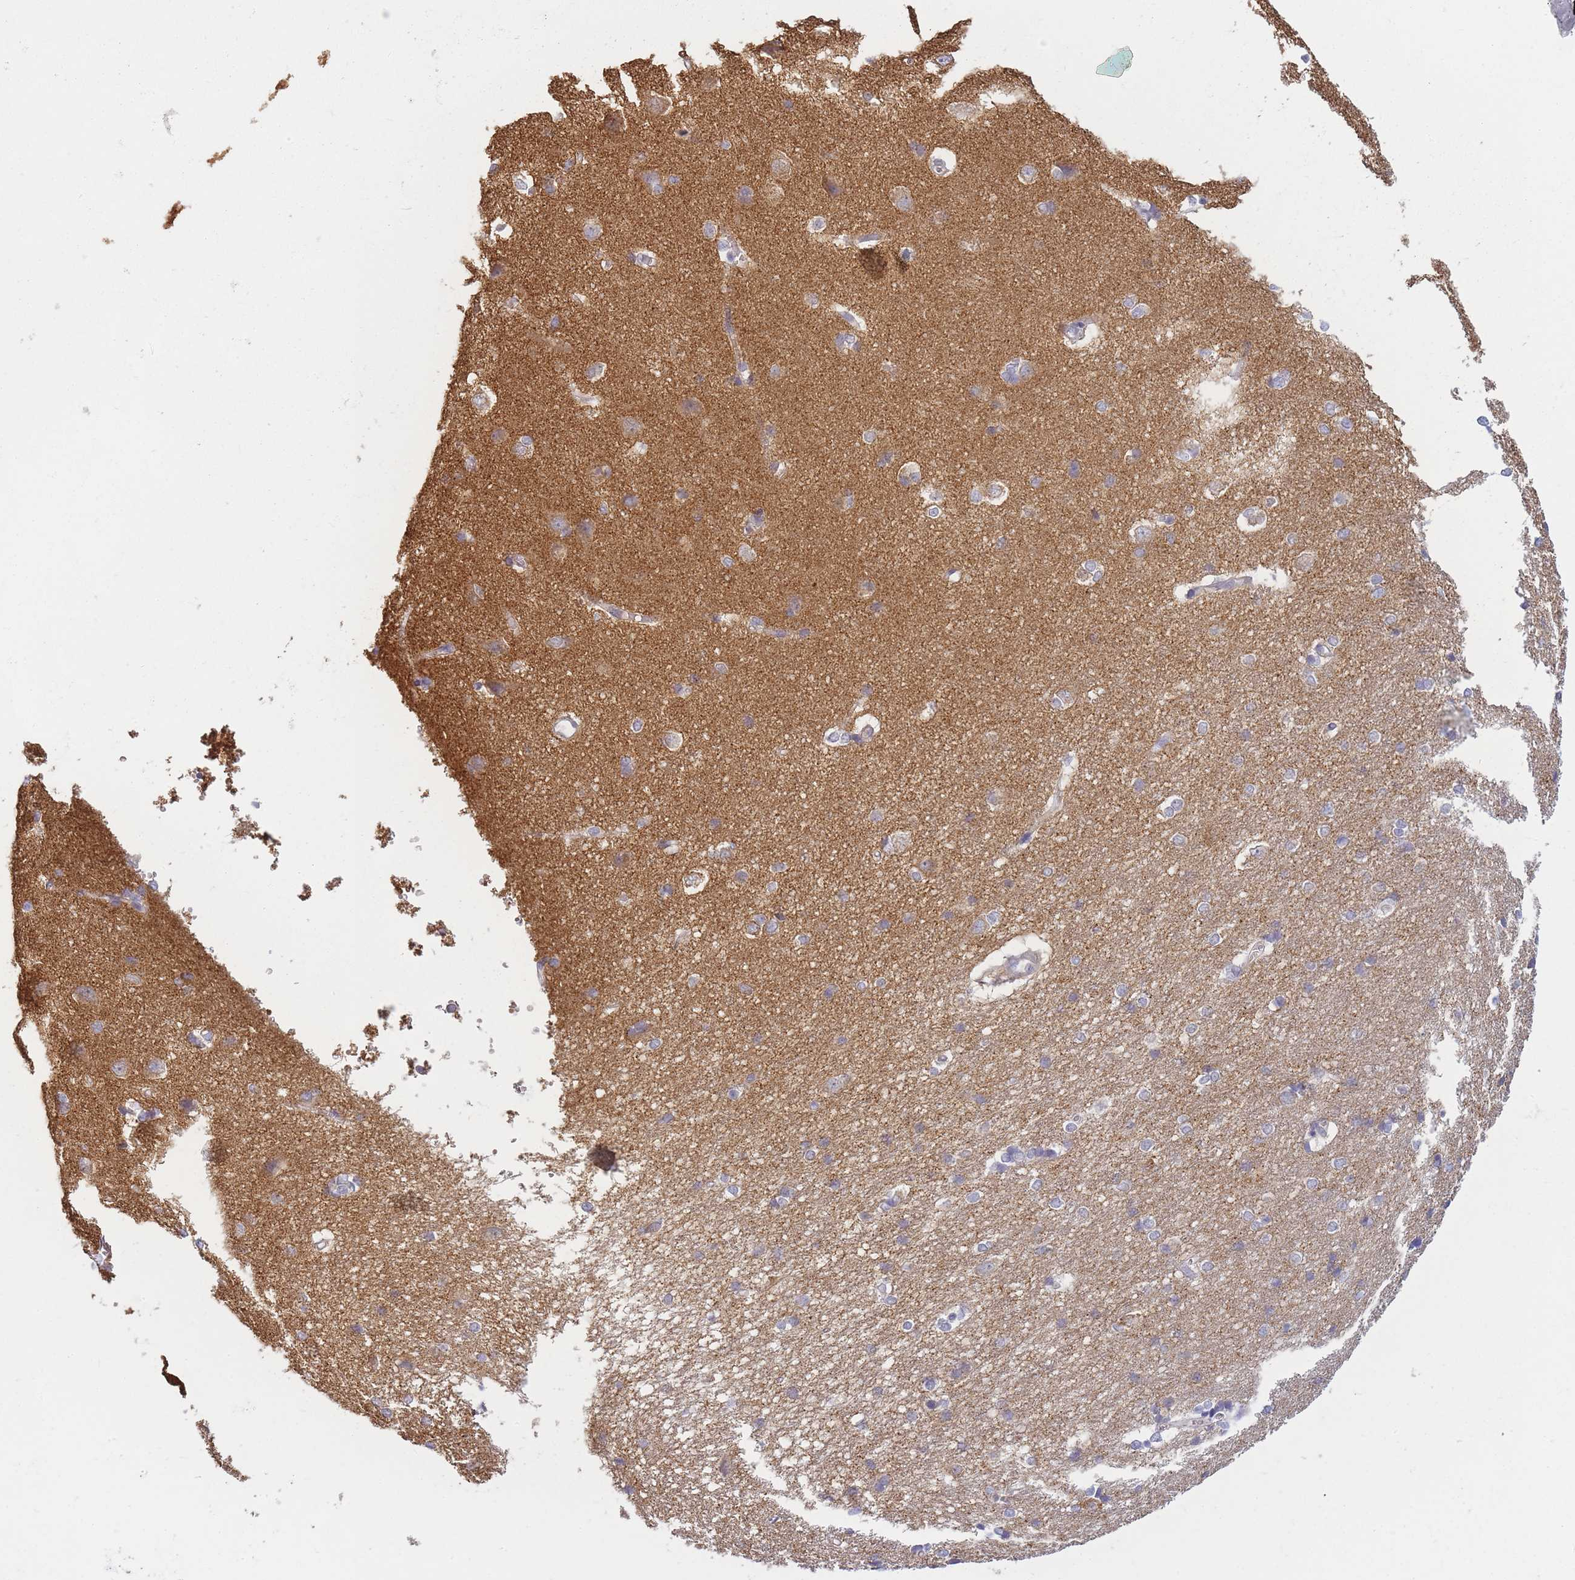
{"staining": {"intensity": "negative", "quantity": "none", "location": "none"}, "tissue": "cerebral cortex", "cell_type": "Endothelial cells", "image_type": "normal", "snomed": [{"axis": "morphology", "description": "Normal tissue, NOS"}, {"axis": "topography", "description": "Cerebral cortex"}], "caption": "Histopathology image shows no significant protein positivity in endothelial cells of normal cerebral cortex. (Brightfield microscopy of DAB IHC at high magnification).", "gene": "AP3M1", "patient": {"sex": "male", "age": 37}}